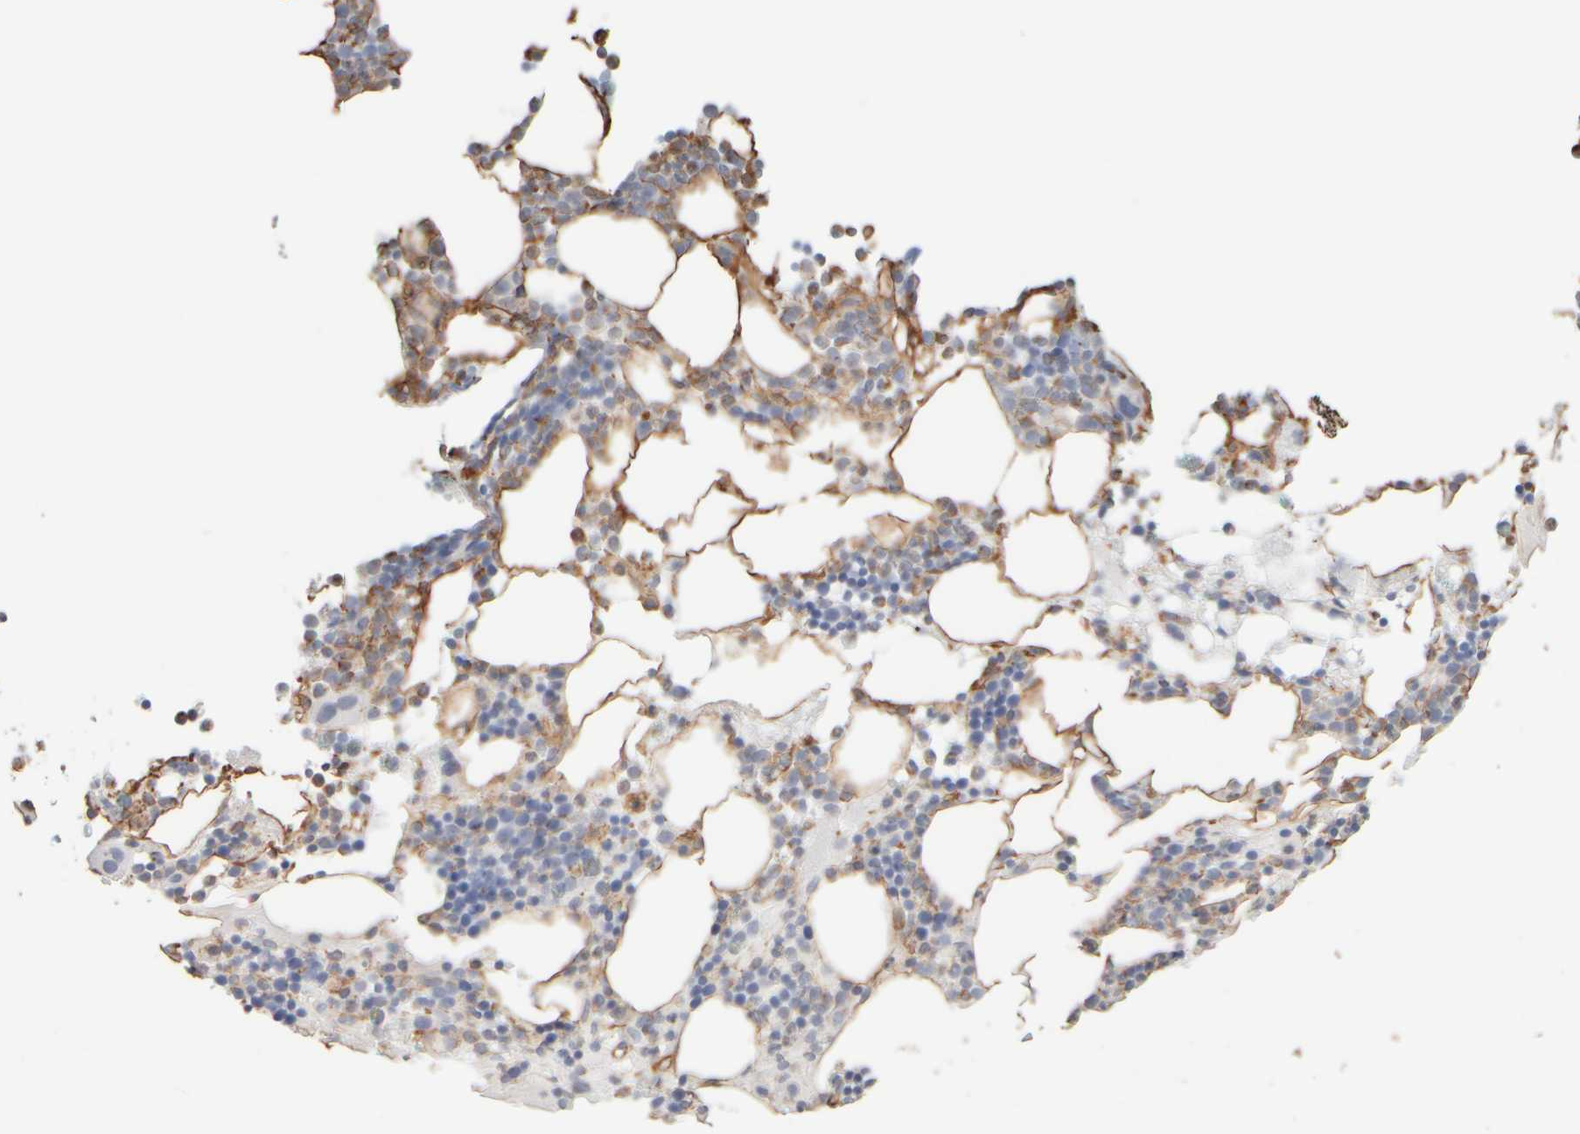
{"staining": {"intensity": "moderate", "quantity": "<25%", "location": "cytoplasmic/membranous"}, "tissue": "bone marrow", "cell_type": "Hematopoietic cells", "image_type": "normal", "snomed": [{"axis": "morphology", "description": "Normal tissue, NOS"}, {"axis": "morphology", "description": "Inflammation, NOS"}, {"axis": "topography", "description": "Bone marrow"}], "caption": "A brown stain highlights moderate cytoplasmic/membranous positivity of a protein in hematopoietic cells of benign human bone marrow.", "gene": "KRT15", "patient": {"sex": "male", "age": 68}}